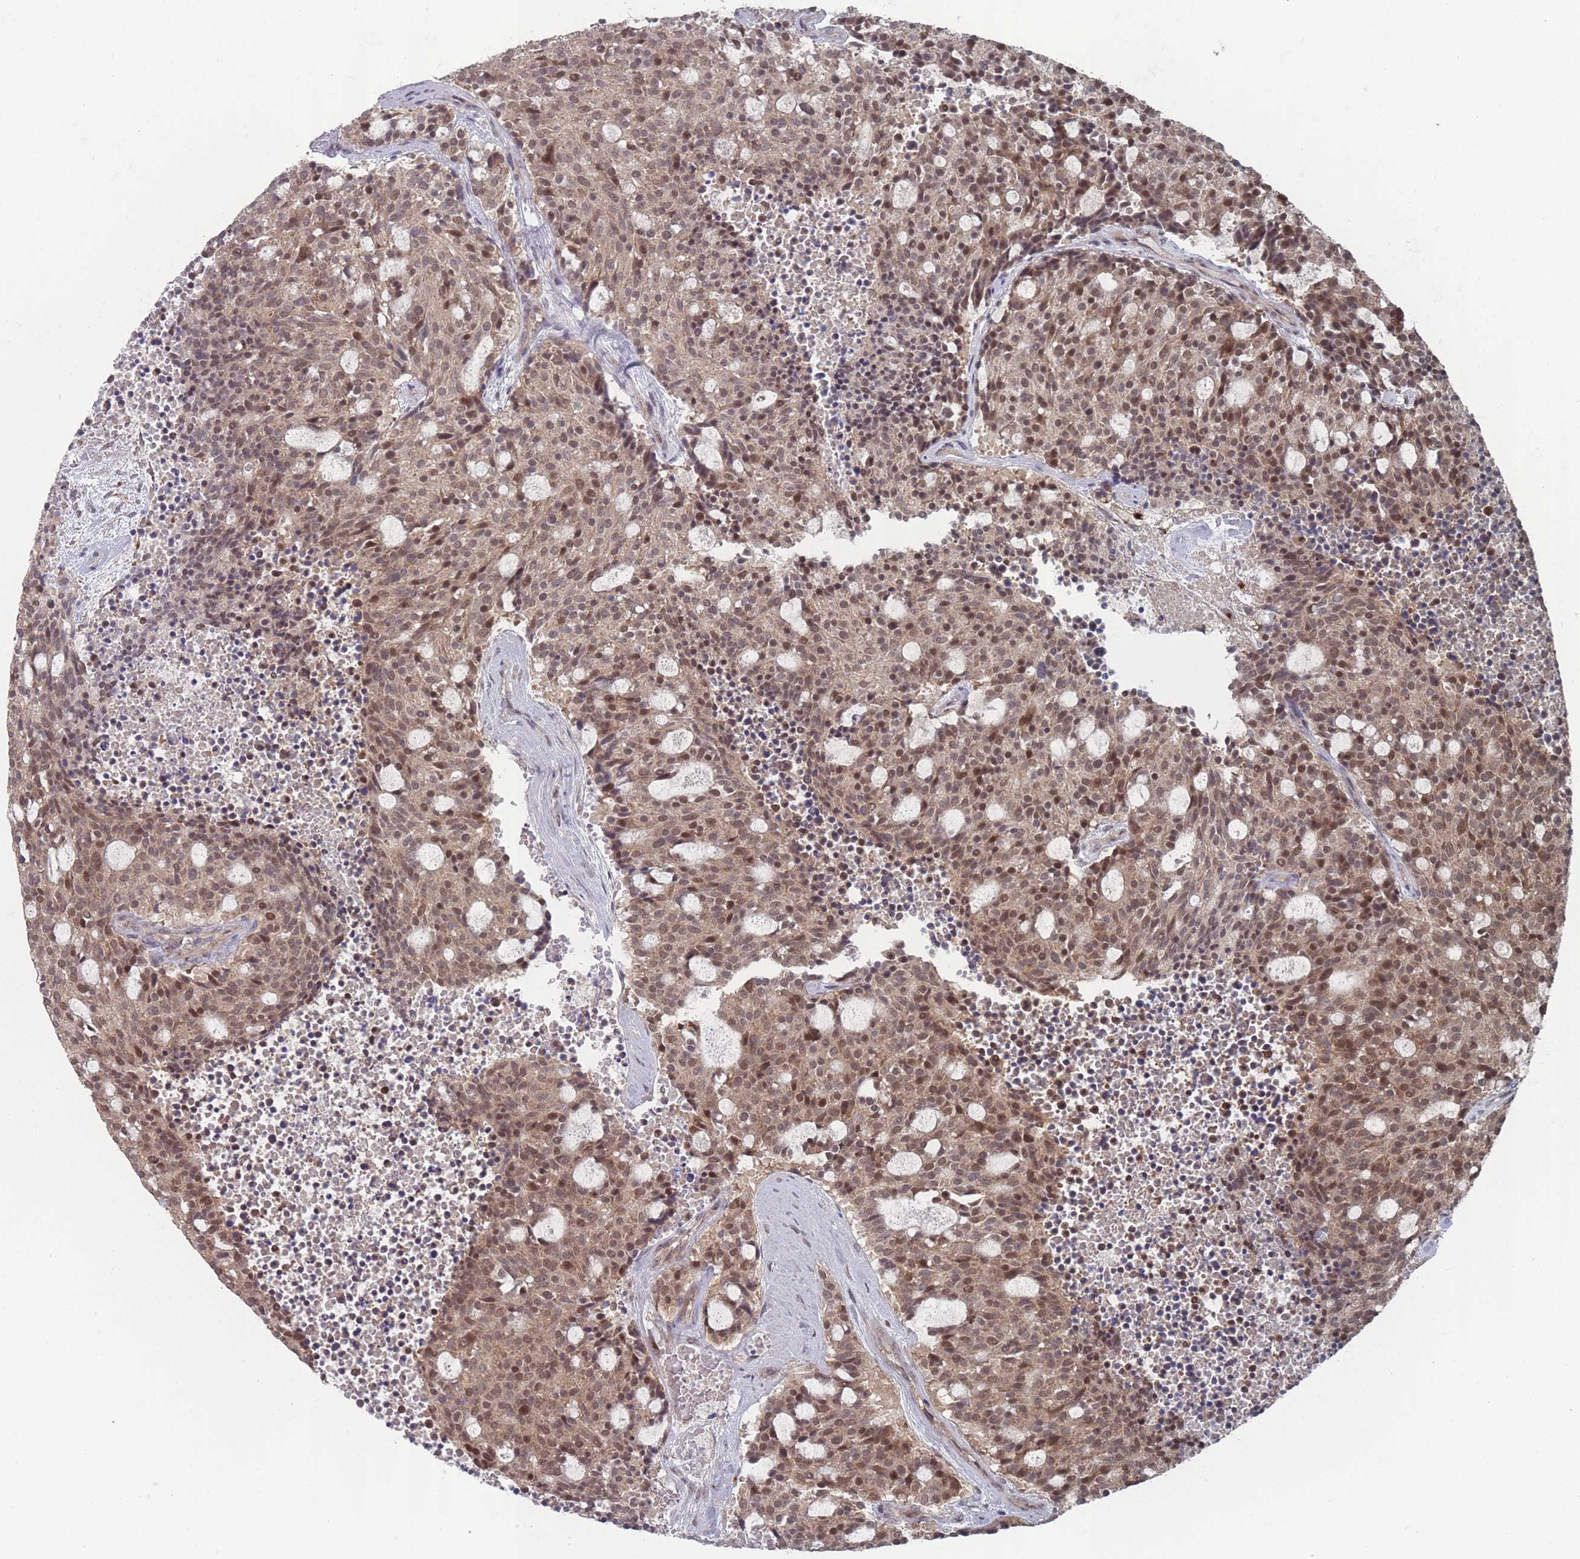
{"staining": {"intensity": "moderate", "quantity": ">75%", "location": "nuclear"}, "tissue": "carcinoid", "cell_type": "Tumor cells", "image_type": "cancer", "snomed": [{"axis": "morphology", "description": "Carcinoid, malignant, NOS"}, {"axis": "topography", "description": "Pancreas"}], "caption": "This is an image of IHC staining of carcinoid, which shows moderate staining in the nuclear of tumor cells.", "gene": "CNTRL", "patient": {"sex": "female", "age": 54}}